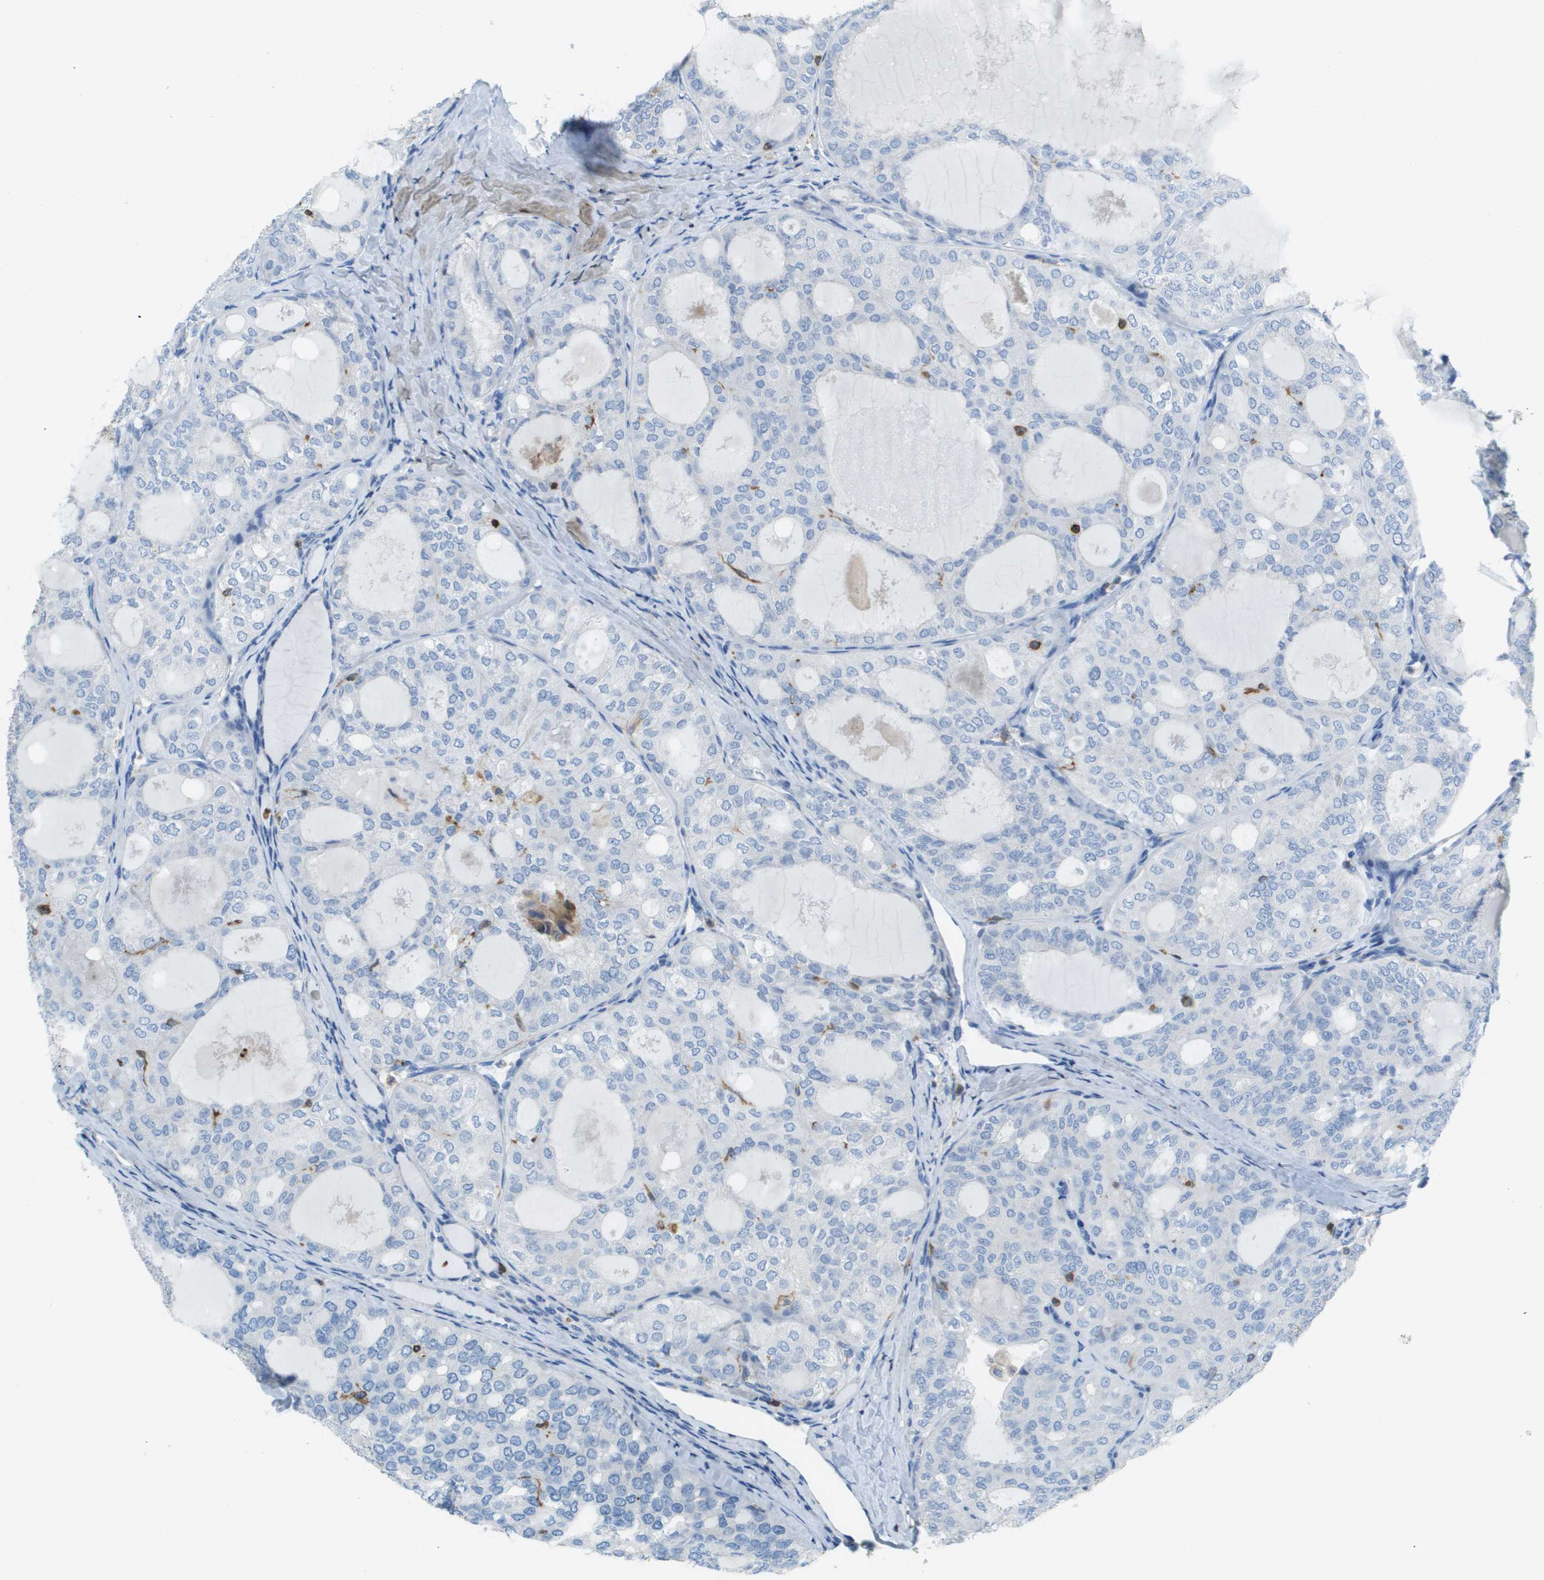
{"staining": {"intensity": "negative", "quantity": "none", "location": "none"}, "tissue": "thyroid cancer", "cell_type": "Tumor cells", "image_type": "cancer", "snomed": [{"axis": "morphology", "description": "Follicular adenoma carcinoma, NOS"}, {"axis": "topography", "description": "Thyroid gland"}], "caption": "High magnification brightfield microscopy of thyroid cancer stained with DAB (brown) and counterstained with hematoxylin (blue): tumor cells show no significant staining.", "gene": "APBB1IP", "patient": {"sex": "male", "age": 75}}